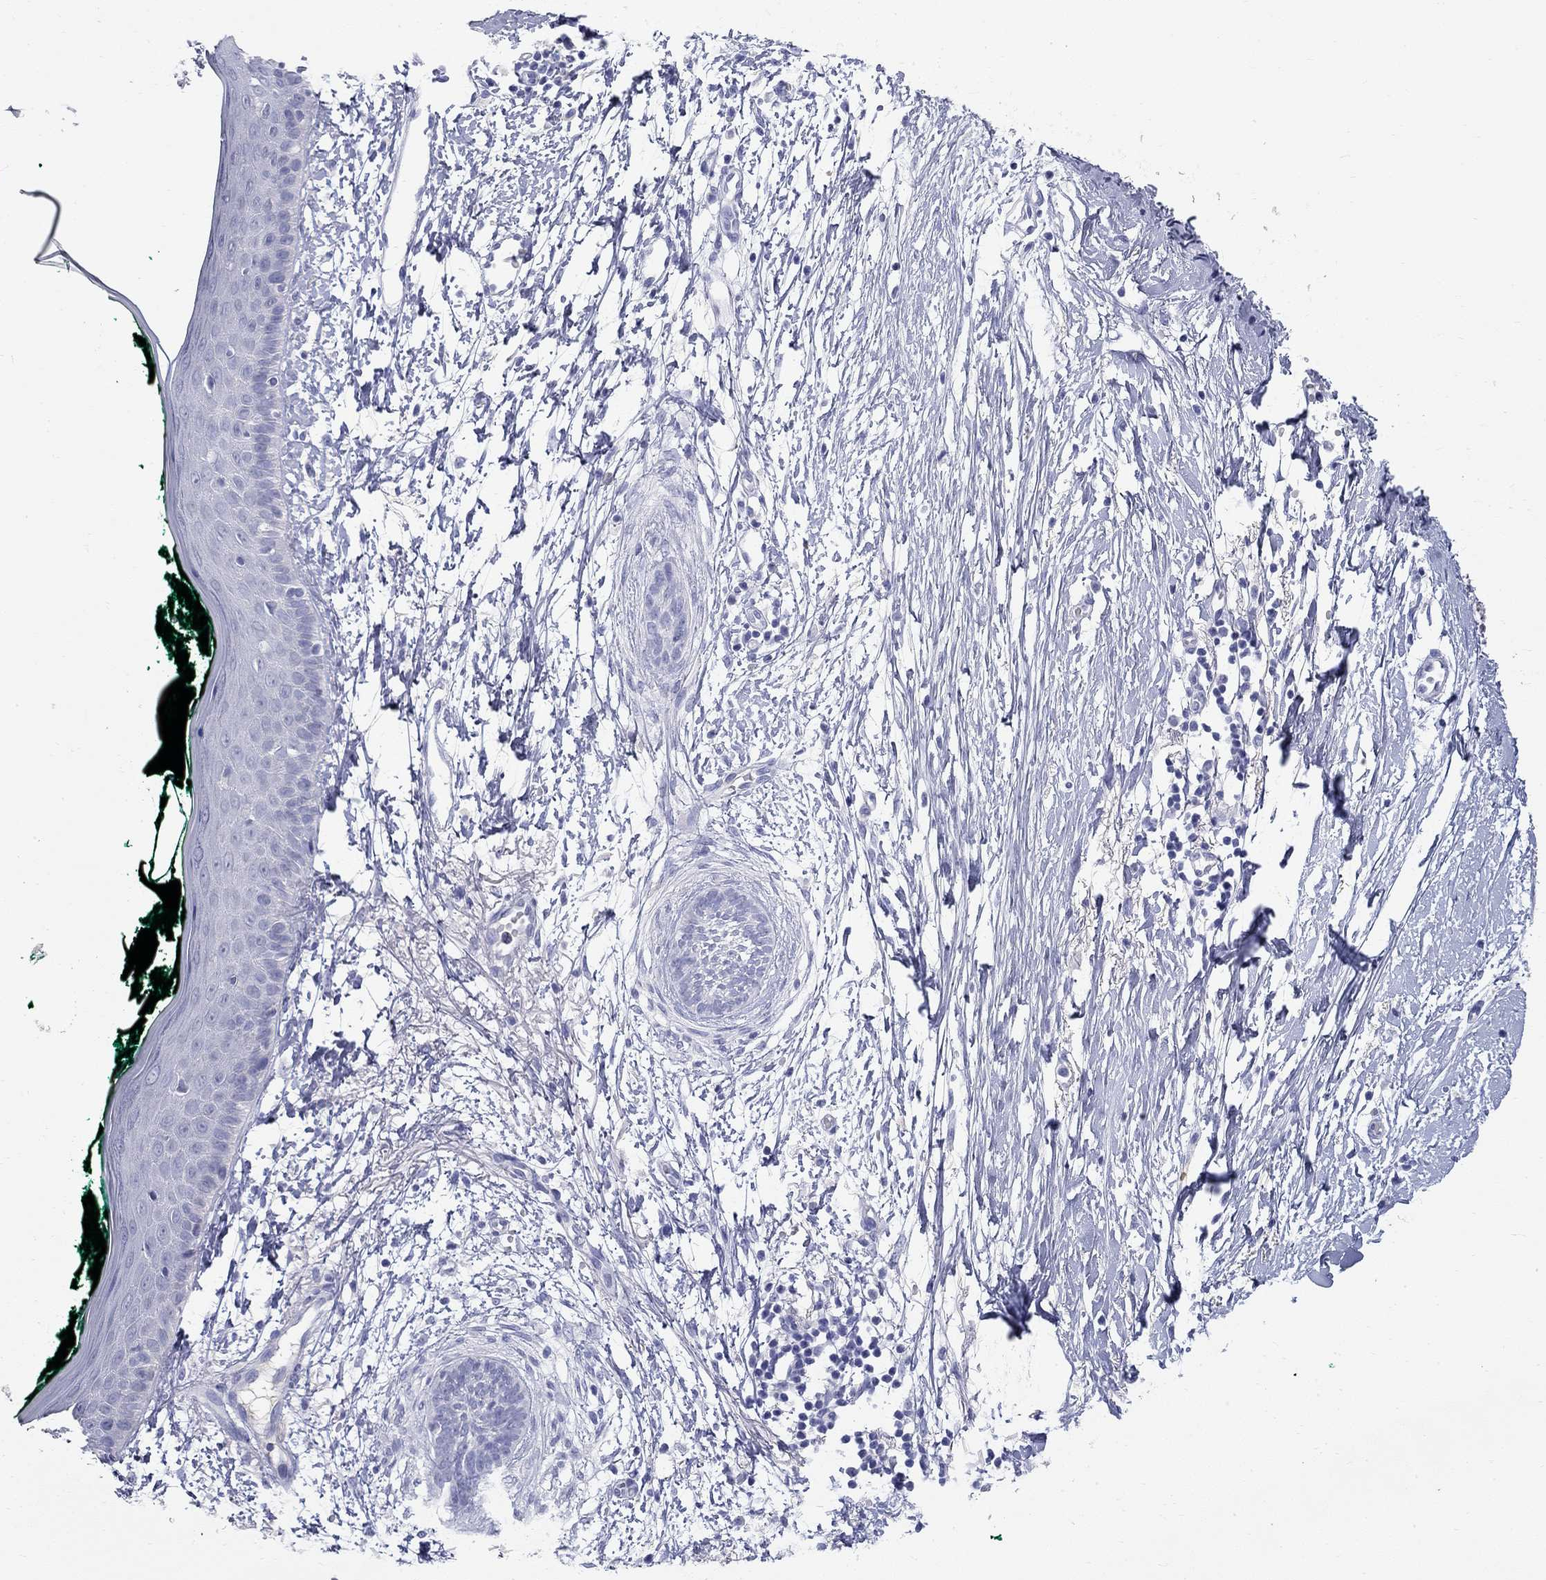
{"staining": {"intensity": "negative", "quantity": "none", "location": "none"}, "tissue": "skin cancer", "cell_type": "Tumor cells", "image_type": "cancer", "snomed": [{"axis": "morphology", "description": "Normal tissue, NOS"}, {"axis": "morphology", "description": "Basal cell carcinoma"}, {"axis": "topography", "description": "Skin"}], "caption": "Skin cancer (basal cell carcinoma) was stained to show a protein in brown. There is no significant positivity in tumor cells. Brightfield microscopy of IHC stained with DAB (brown) and hematoxylin (blue), captured at high magnification.", "gene": "PHOX2B", "patient": {"sex": "male", "age": 84}}